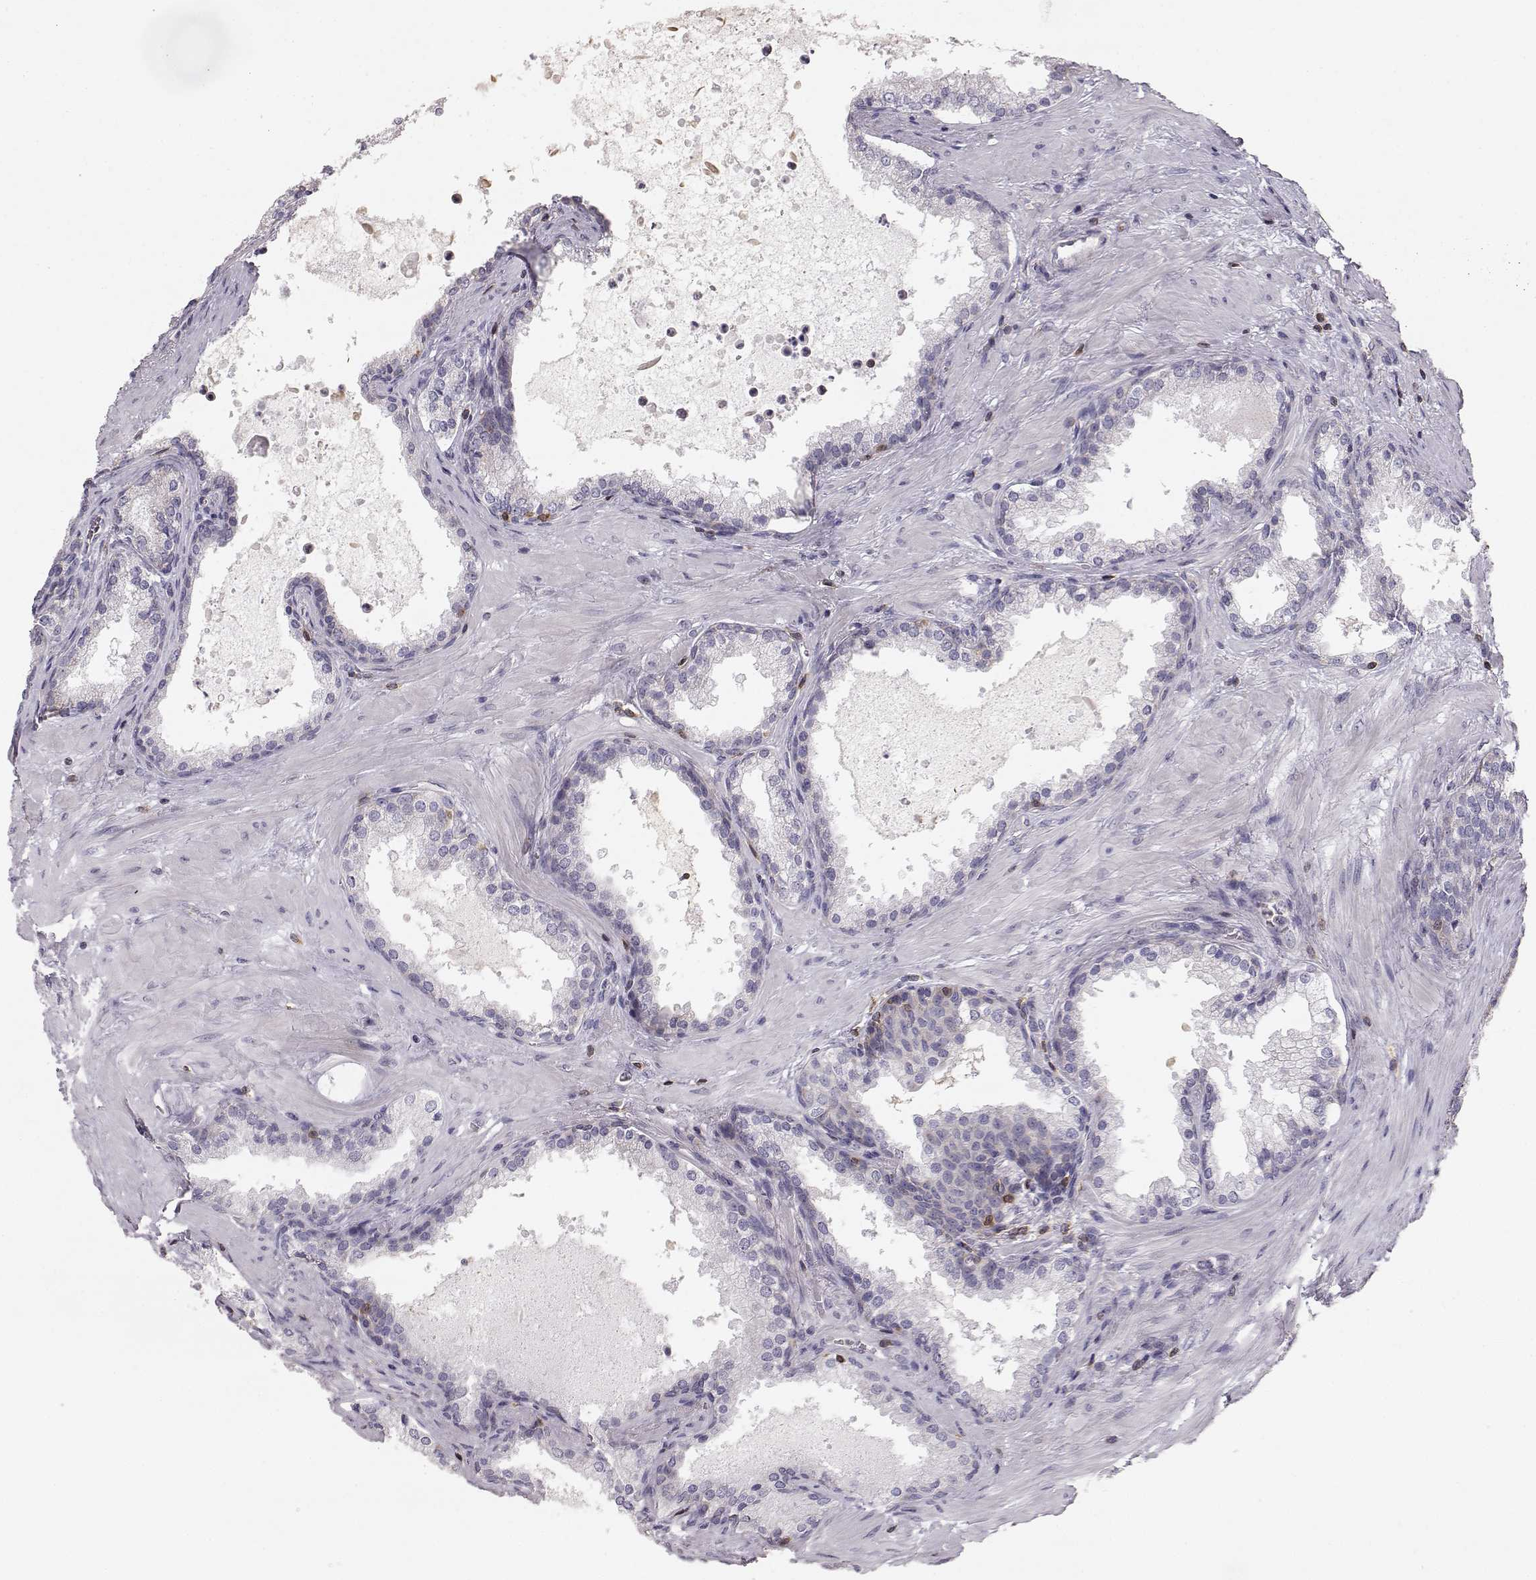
{"staining": {"intensity": "negative", "quantity": "none", "location": "none"}, "tissue": "prostate cancer", "cell_type": "Tumor cells", "image_type": "cancer", "snomed": [{"axis": "morphology", "description": "Adenocarcinoma, Low grade"}, {"axis": "topography", "description": "Prostate"}], "caption": "The histopathology image exhibits no staining of tumor cells in prostate low-grade adenocarcinoma.", "gene": "GRAP2", "patient": {"sex": "male", "age": 56}}